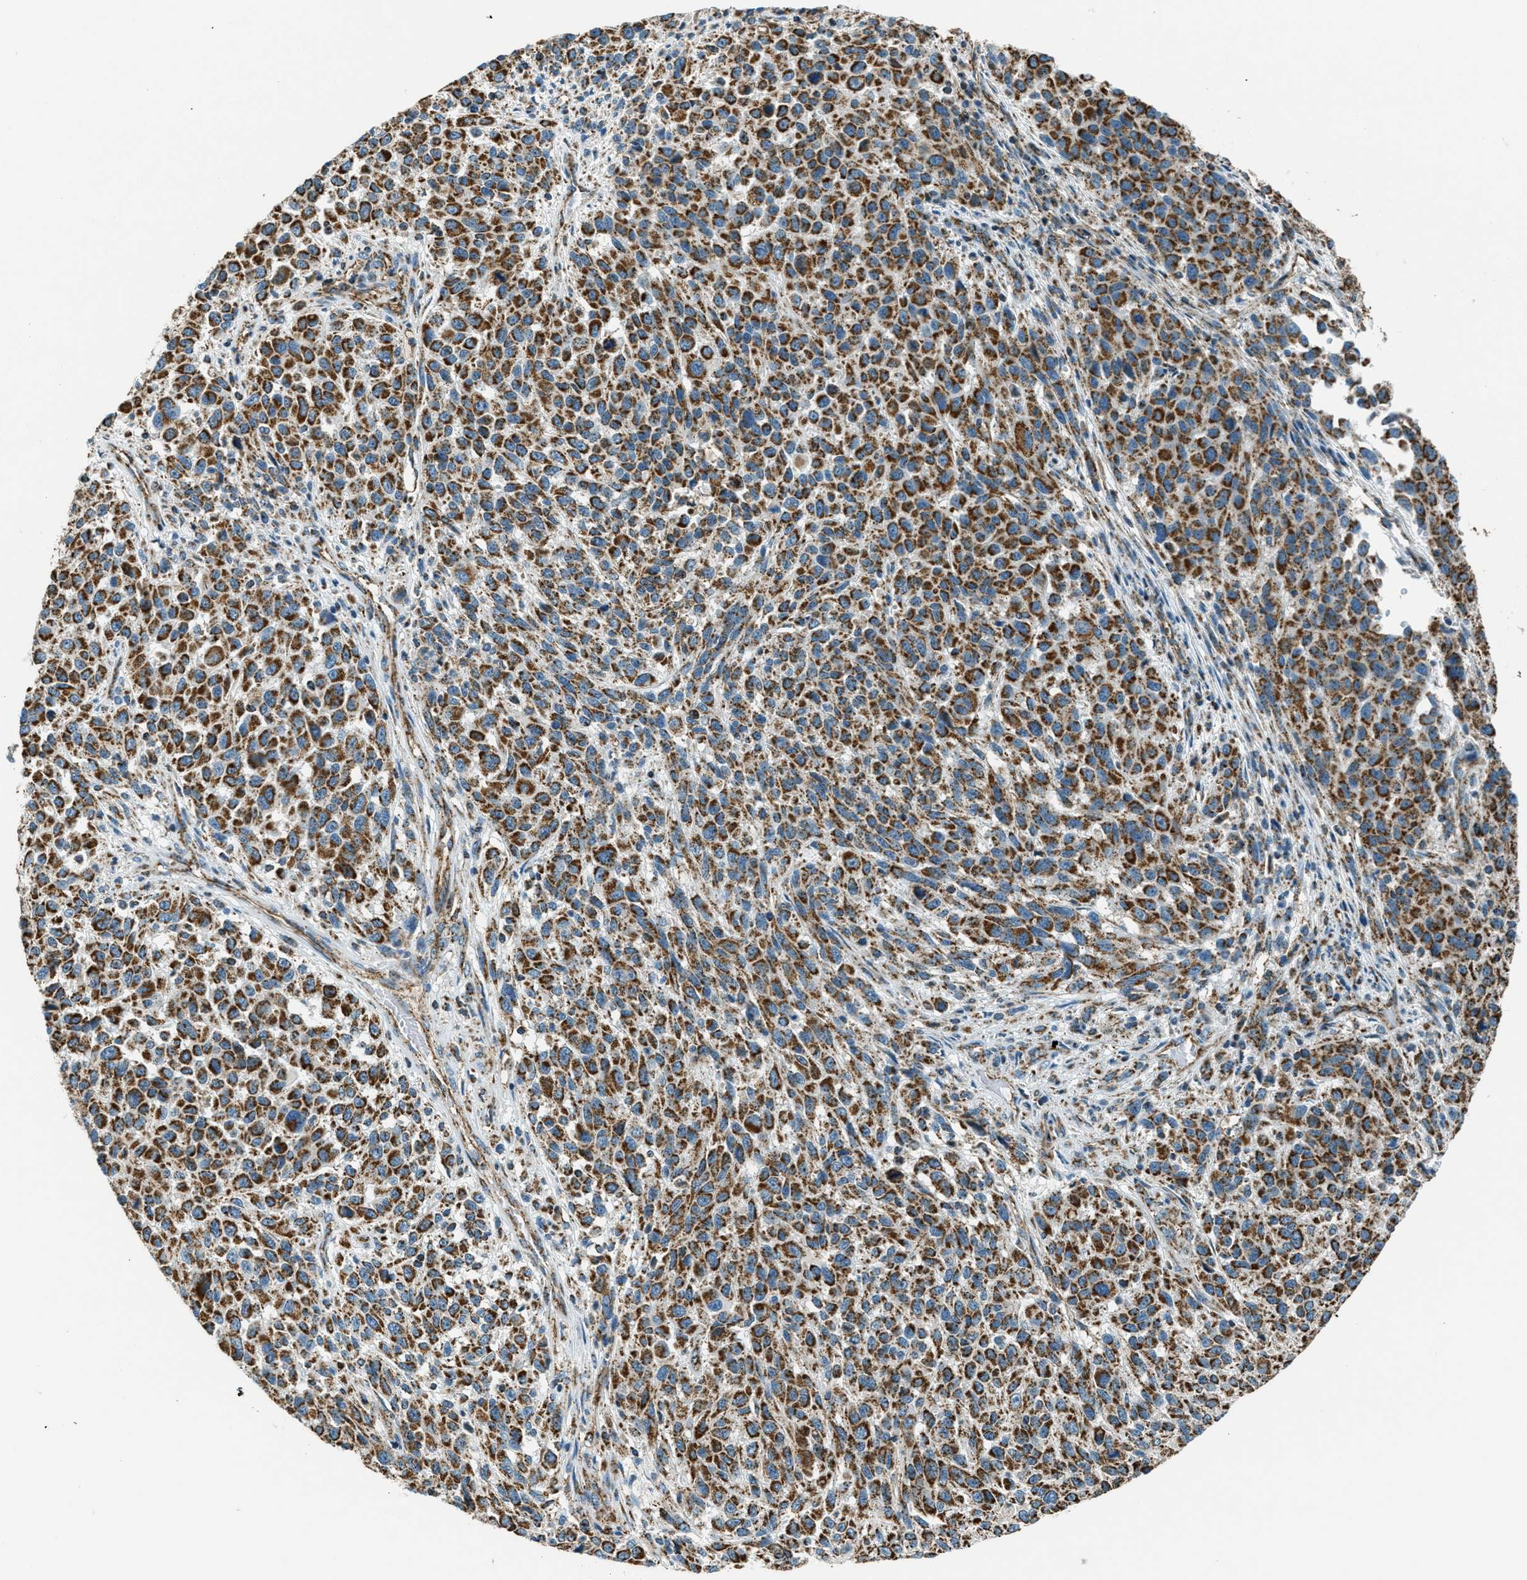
{"staining": {"intensity": "strong", "quantity": ">75%", "location": "cytoplasmic/membranous"}, "tissue": "melanoma", "cell_type": "Tumor cells", "image_type": "cancer", "snomed": [{"axis": "morphology", "description": "Malignant melanoma, Metastatic site"}, {"axis": "topography", "description": "Lymph node"}], "caption": "A high amount of strong cytoplasmic/membranous positivity is present in about >75% of tumor cells in melanoma tissue. The protein of interest is shown in brown color, while the nuclei are stained blue.", "gene": "CHST15", "patient": {"sex": "male", "age": 61}}